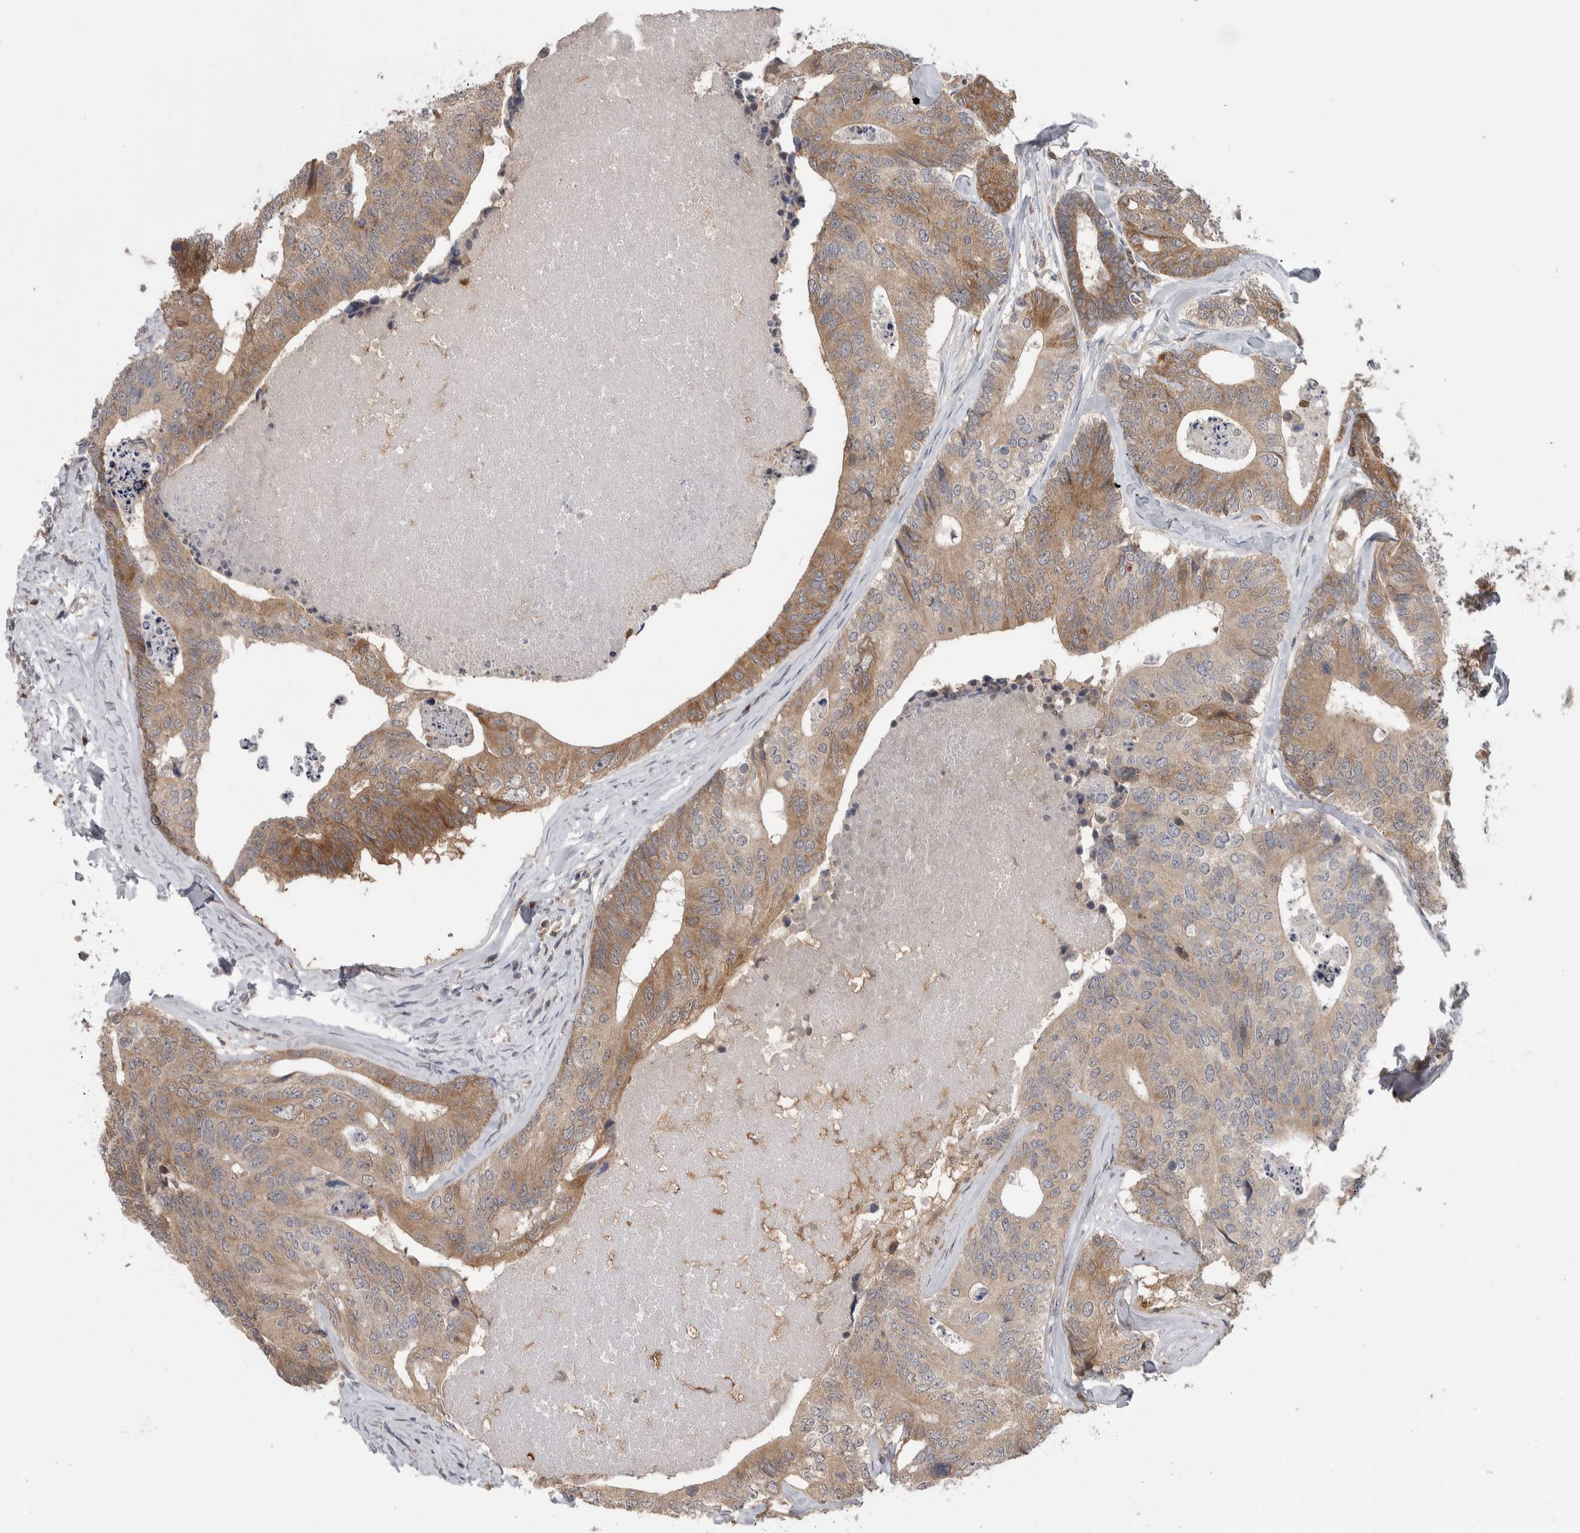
{"staining": {"intensity": "moderate", "quantity": ">75%", "location": "cytoplasmic/membranous"}, "tissue": "colorectal cancer", "cell_type": "Tumor cells", "image_type": "cancer", "snomed": [{"axis": "morphology", "description": "Adenocarcinoma, NOS"}, {"axis": "topography", "description": "Colon"}], "caption": "Tumor cells demonstrate medium levels of moderate cytoplasmic/membranous staining in about >75% of cells in human colorectal adenocarcinoma. (DAB (3,3'-diaminobenzidine) IHC with brightfield microscopy, high magnification).", "gene": "HTATIP2", "patient": {"sex": "female", "age": 67}}